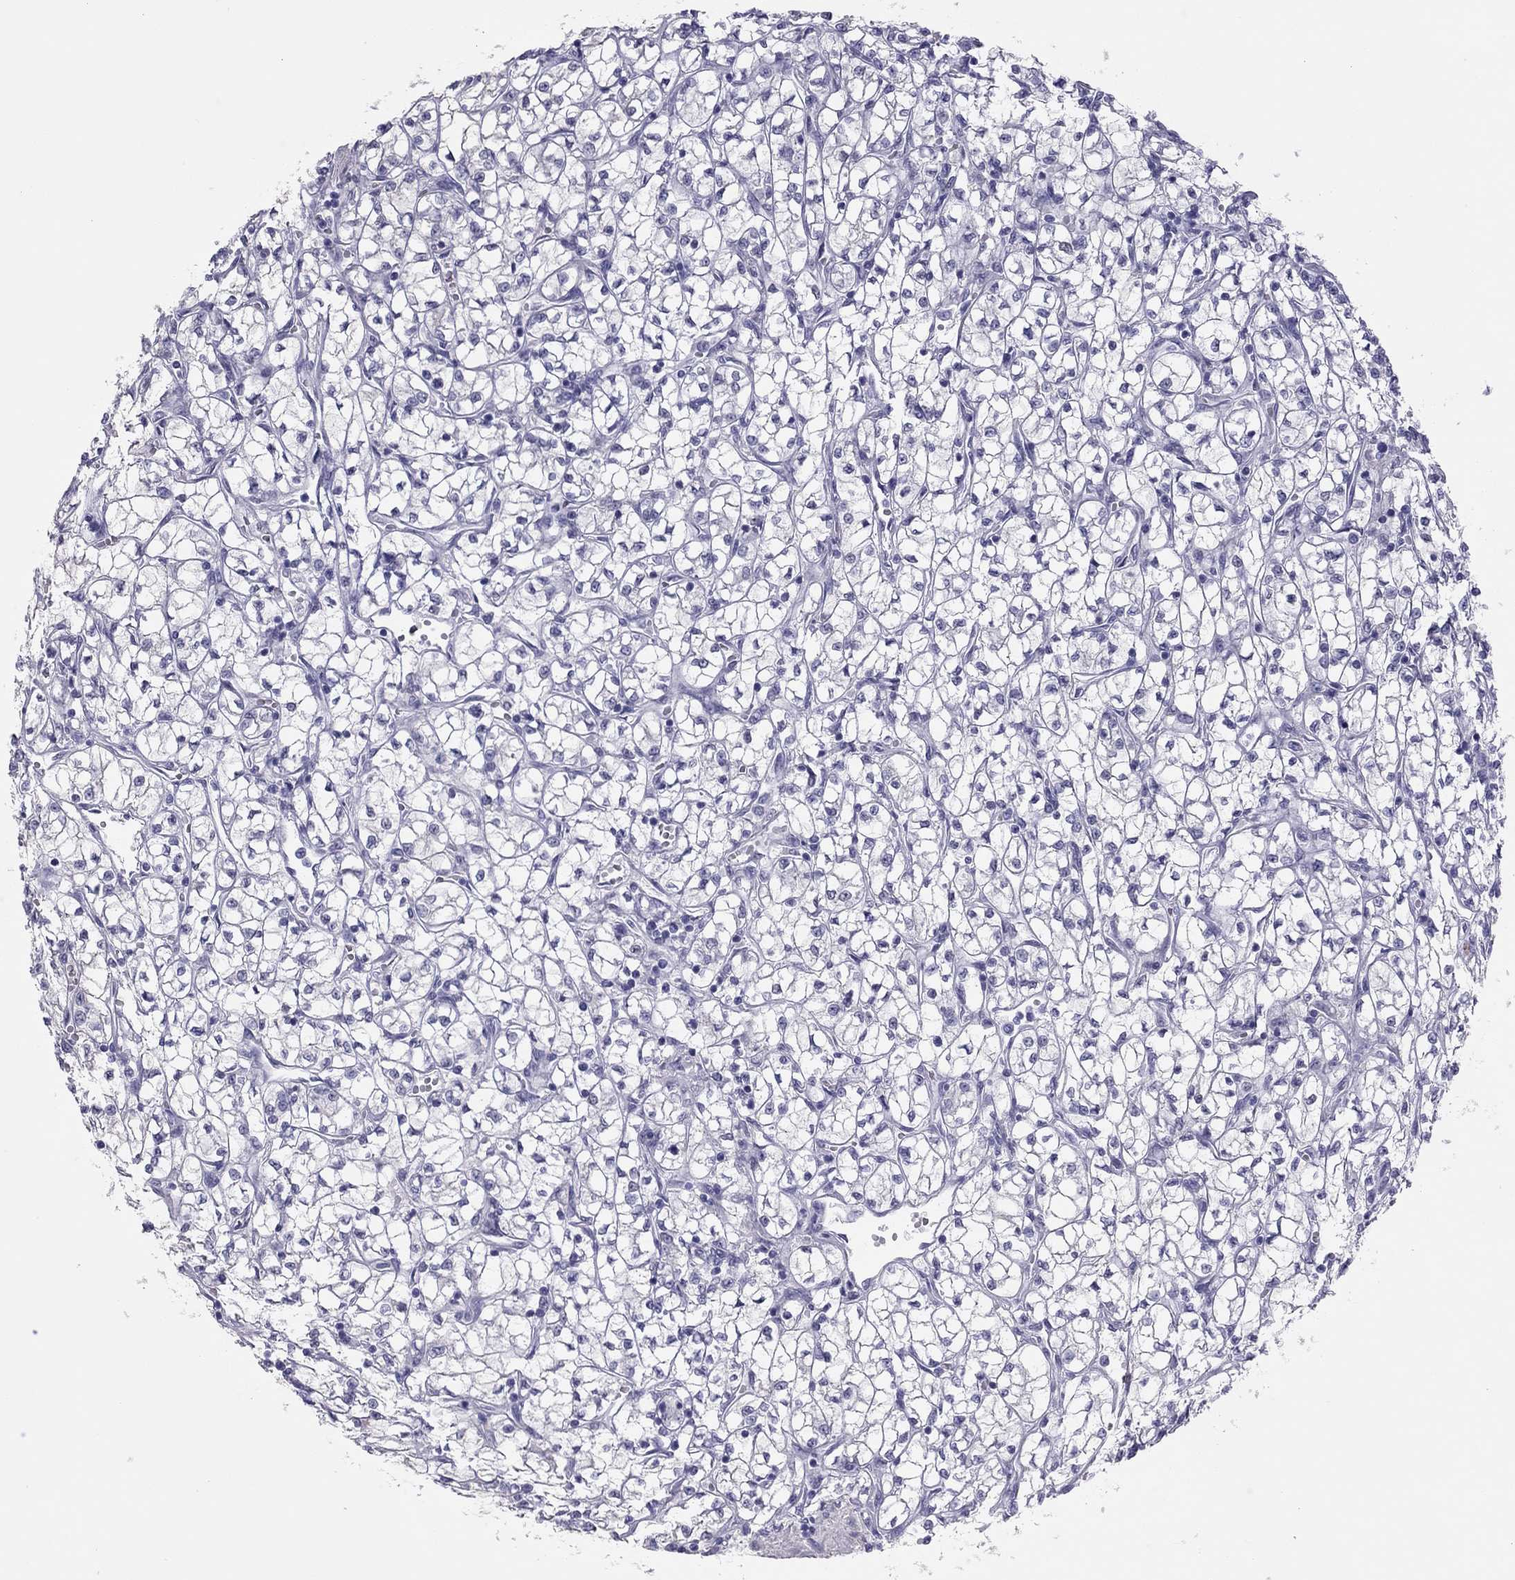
{"staining": {"intensity": "negative", "quantity": "none", "location": "none"}, "tissue": "renal cancer", "cell_type": "Tumor cells", "image_type": "cancer", "snomed": [{"axis": "morphology", "description": "Adenocarcinoma, NOS"}, {"axis": "topography", "description": "Kidney"}], "caption": "Immunohistochemical staining of renal adenocarcinoma displays no significant positivity in tumor cells.", "gene": "PHOX2A", "patient": {"sex": "female", "age": 64}}